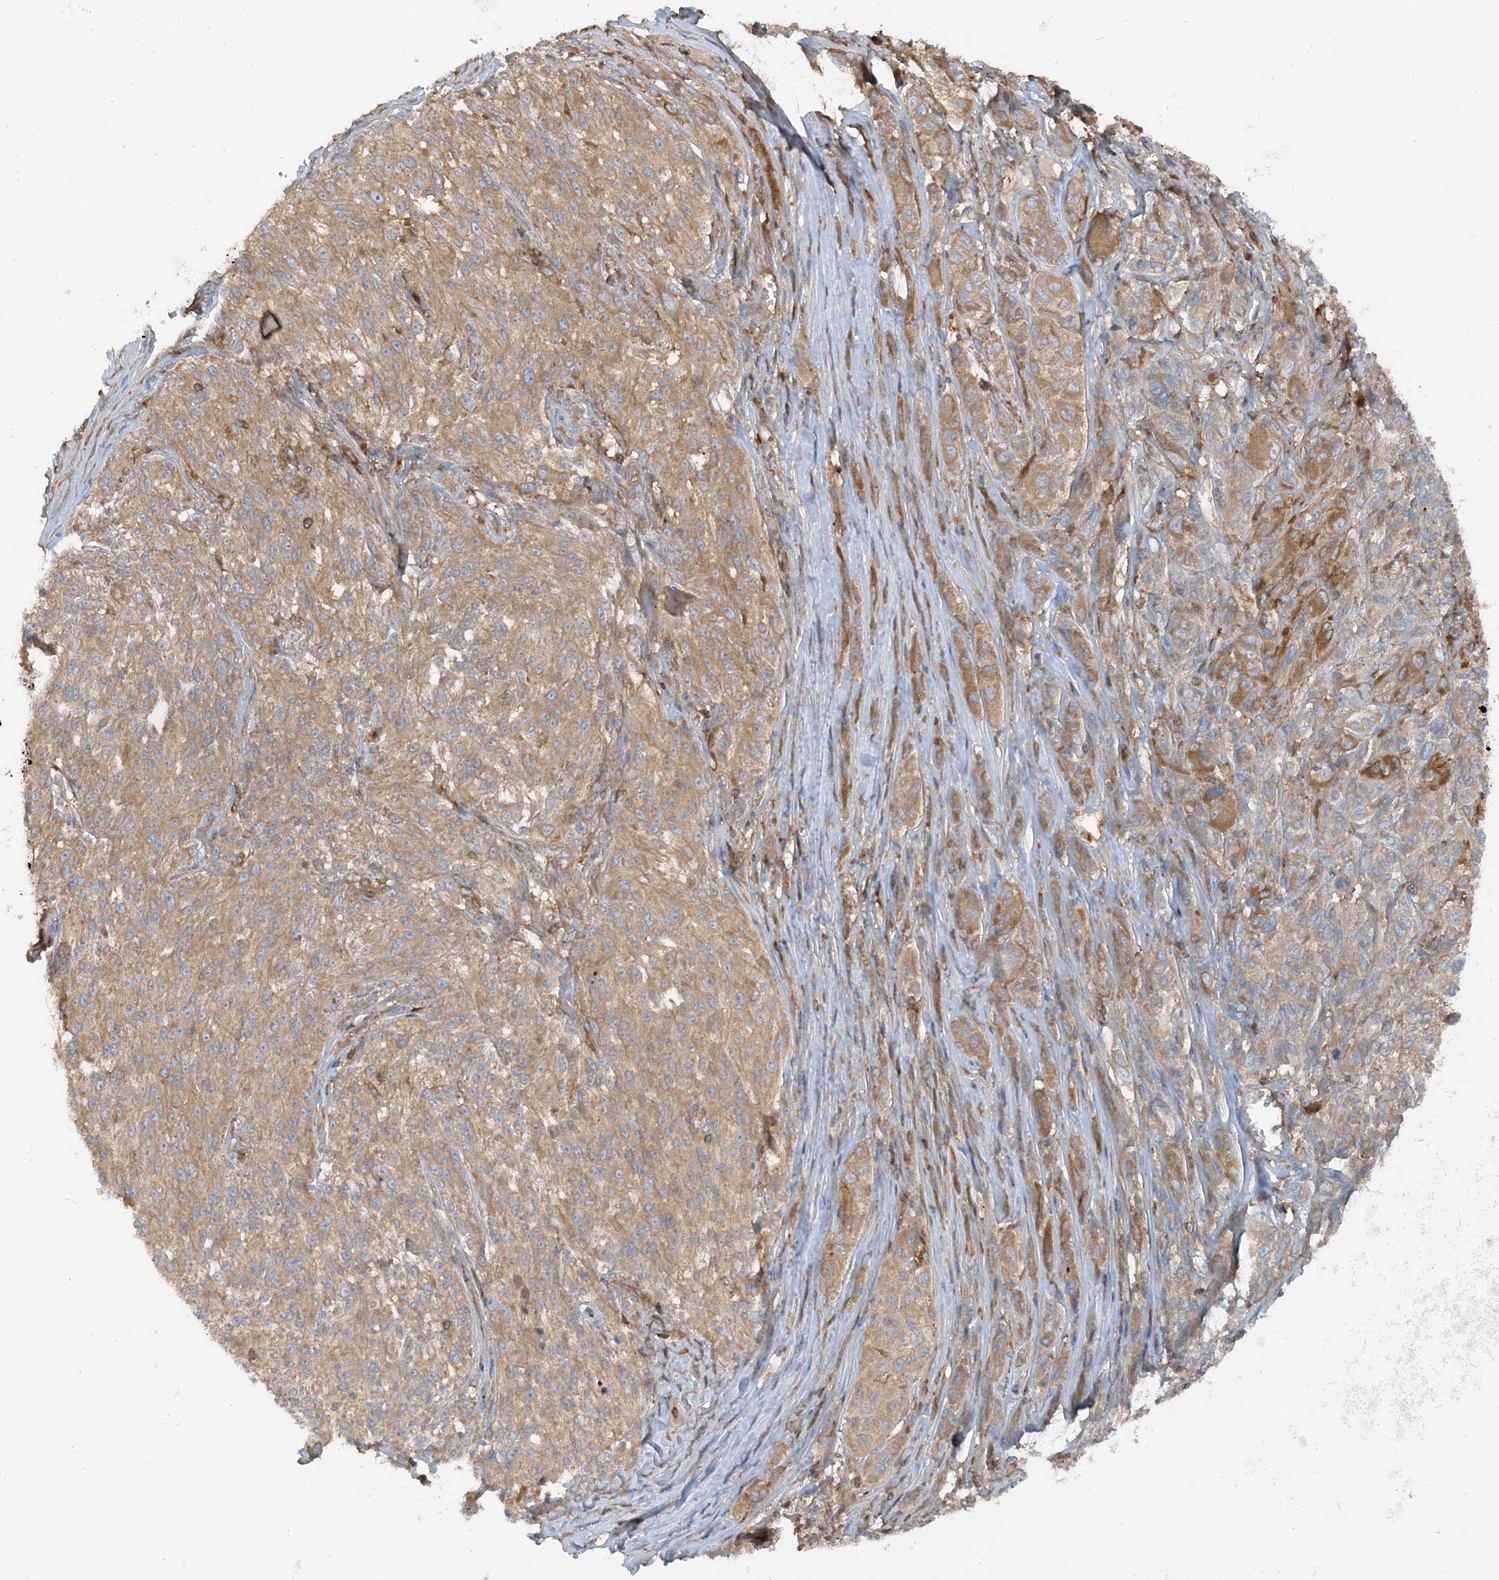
{"staining": {"intensity": "moderate", "quantity": ">75%", "location": "cytoplasmic/membranous"}, "tissue": "melanoma", "cell_type": "Tumor cells", "image_type": "cancer", "snomed": [{"axis": "morphology", "description": "Malignant melanoma, NOS"}, {"axis": "topography", "description": "Skin of trunk"}], "caption": "Tumor cells display medium levels of moderate cytoplasmic/membranous positivity in about >75% of cells in human melanoma.", "gene": "SFMBT2", "patient": {"sex": "male", "age": 71}}